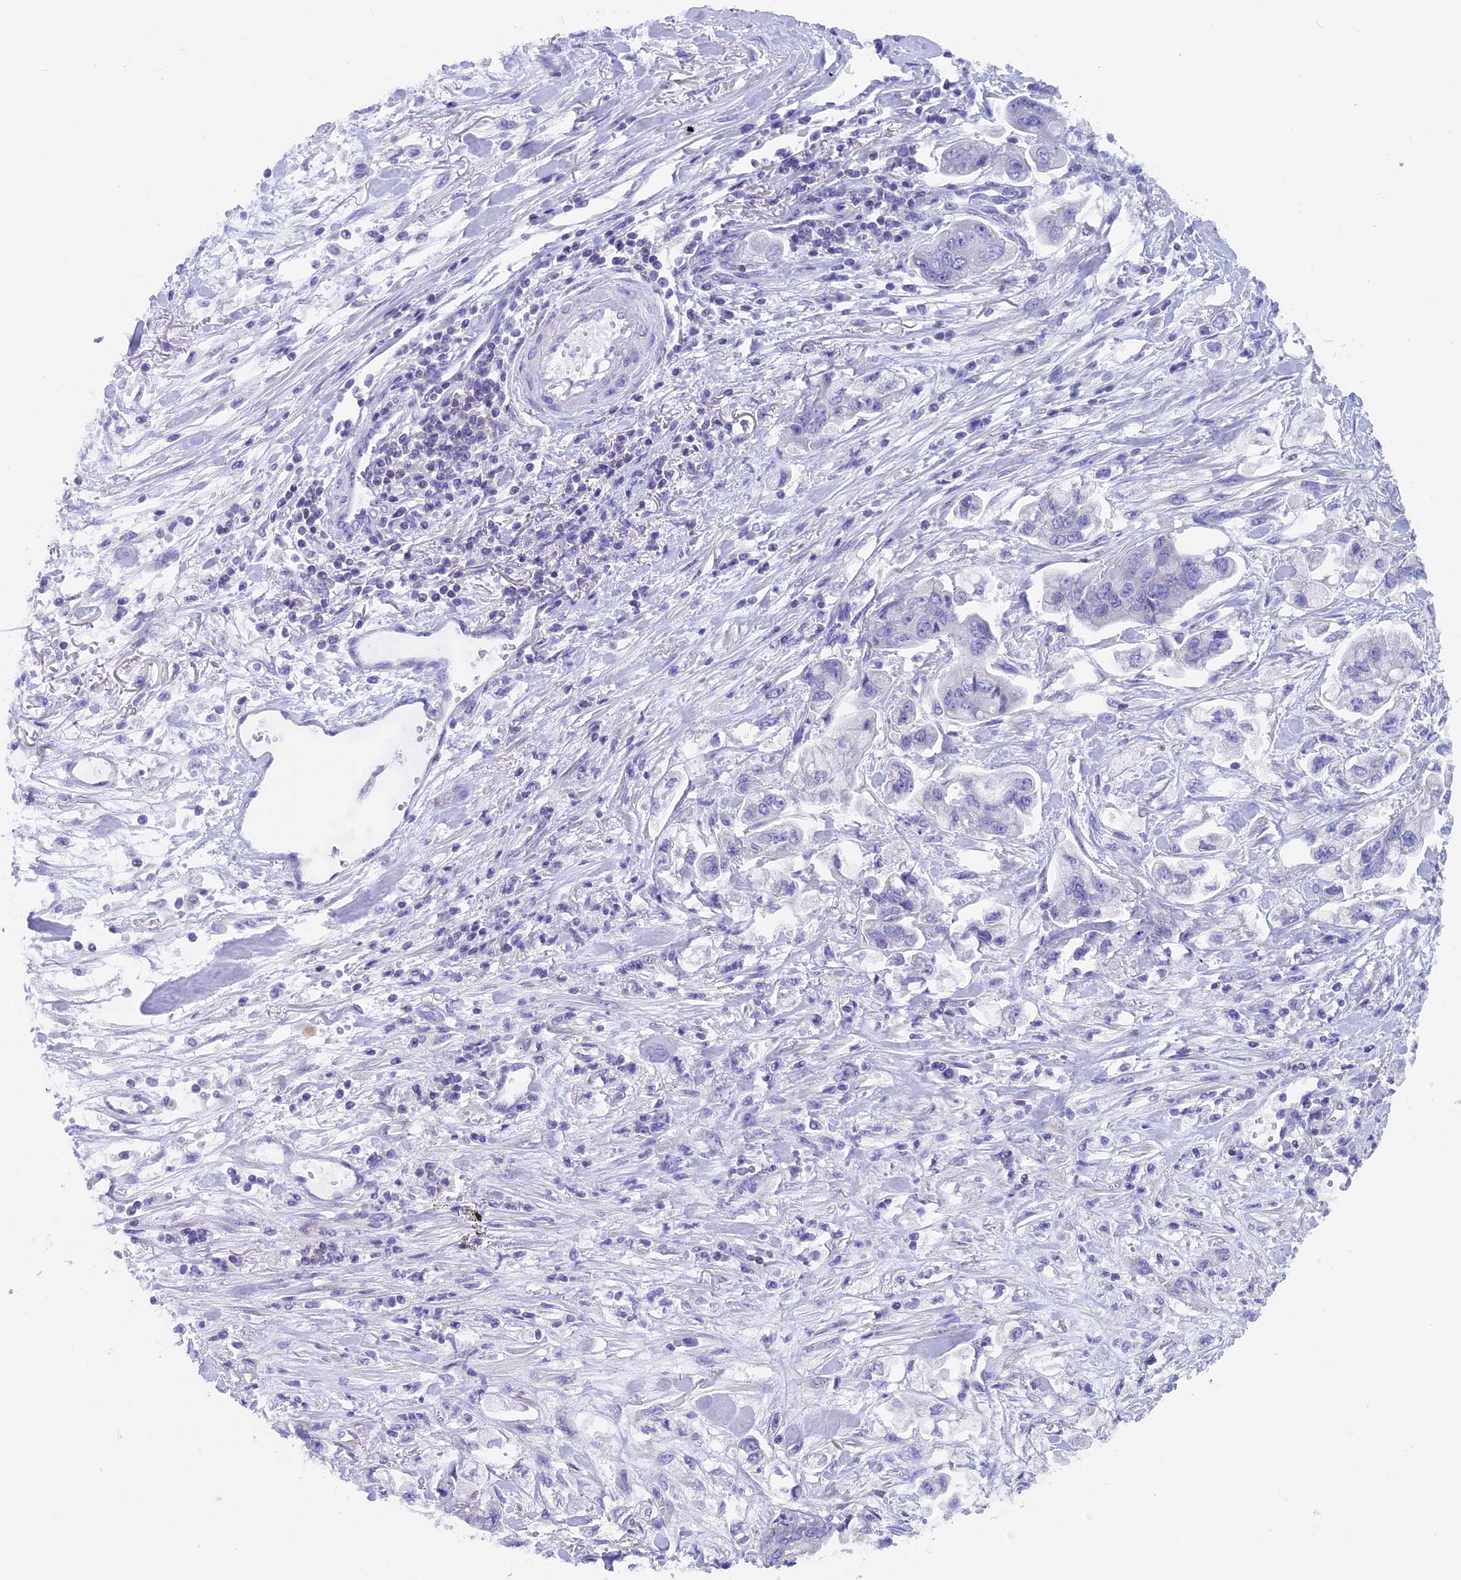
{"staining": {"intensity": "negative", "quantity": "none", "location": "none"}, "tissue": "stomach cancer", "cell_type": "Tumor cells", "image_type": "cancer", "snomed": [{"axis": "morphology", "description": "Adenocarcinoma, NOS"}, {"axis": "topography", "description": "Stomach"}], "caption": "Immunohistochemistry histopathology image of adenocarcinoma (stomach) stained for a protein (brown), which demonstrates no positivity in tumor cells.", "gene": "SEPTIN1", "patient": {"sex": "male", "age": 62}}